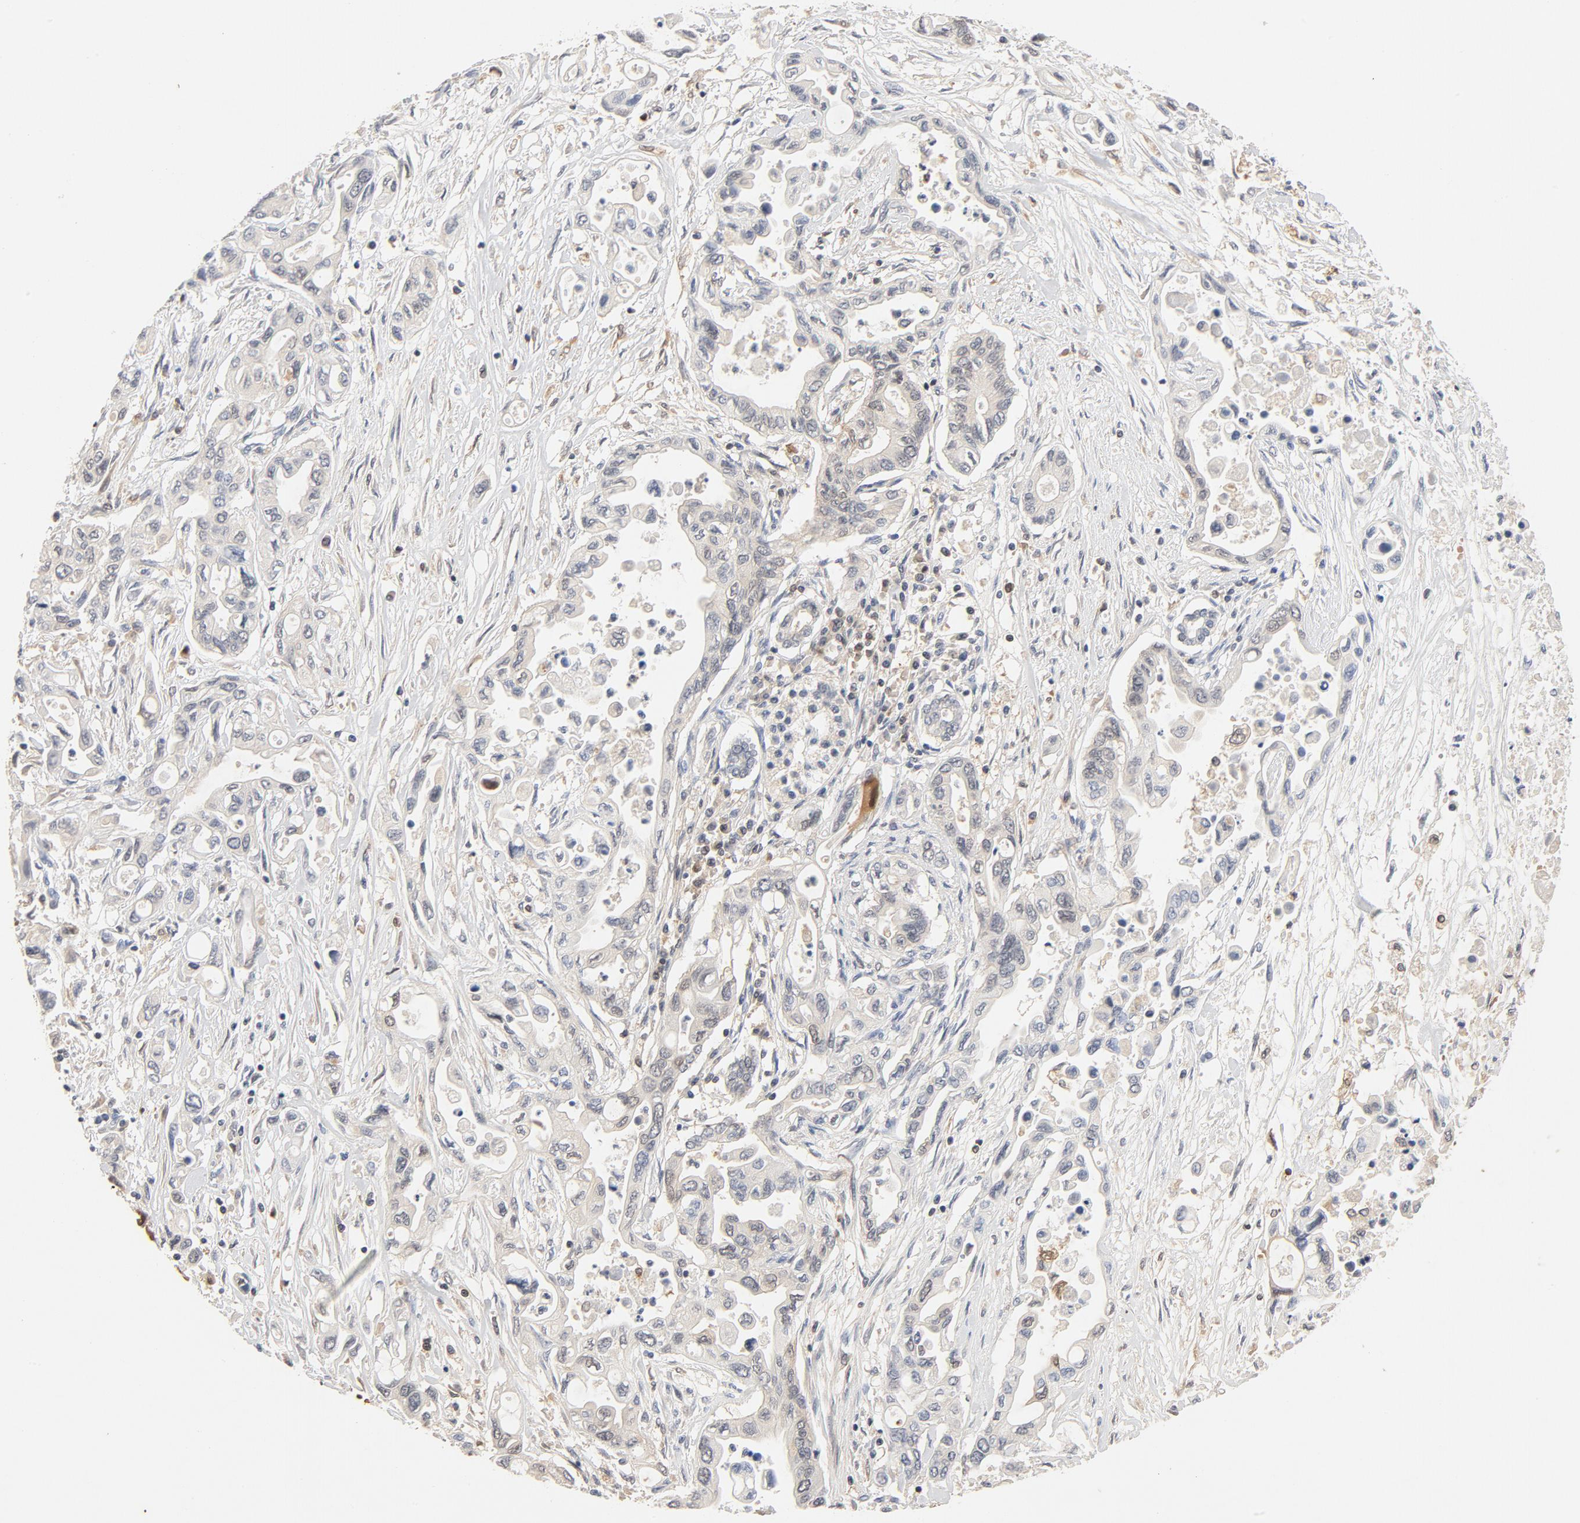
{"staining": {"intensity": "negative", "quantity": "none", "location": "none"}, "tissue": "pancreatic cancer", "cell_type": "Tumor cells", "image_type": "cancer", "snomed": [{"axis": "morphology", "description": "Adenocarcinoma, NOS"}, {"axis": "topography", "description": "Pancreas"}], "caption": "There is no significant staining in tumor cells of pancreatic adenocarcinoma.", "gene": "STAT1", "patient": {"sex": "female", "age": 57}}